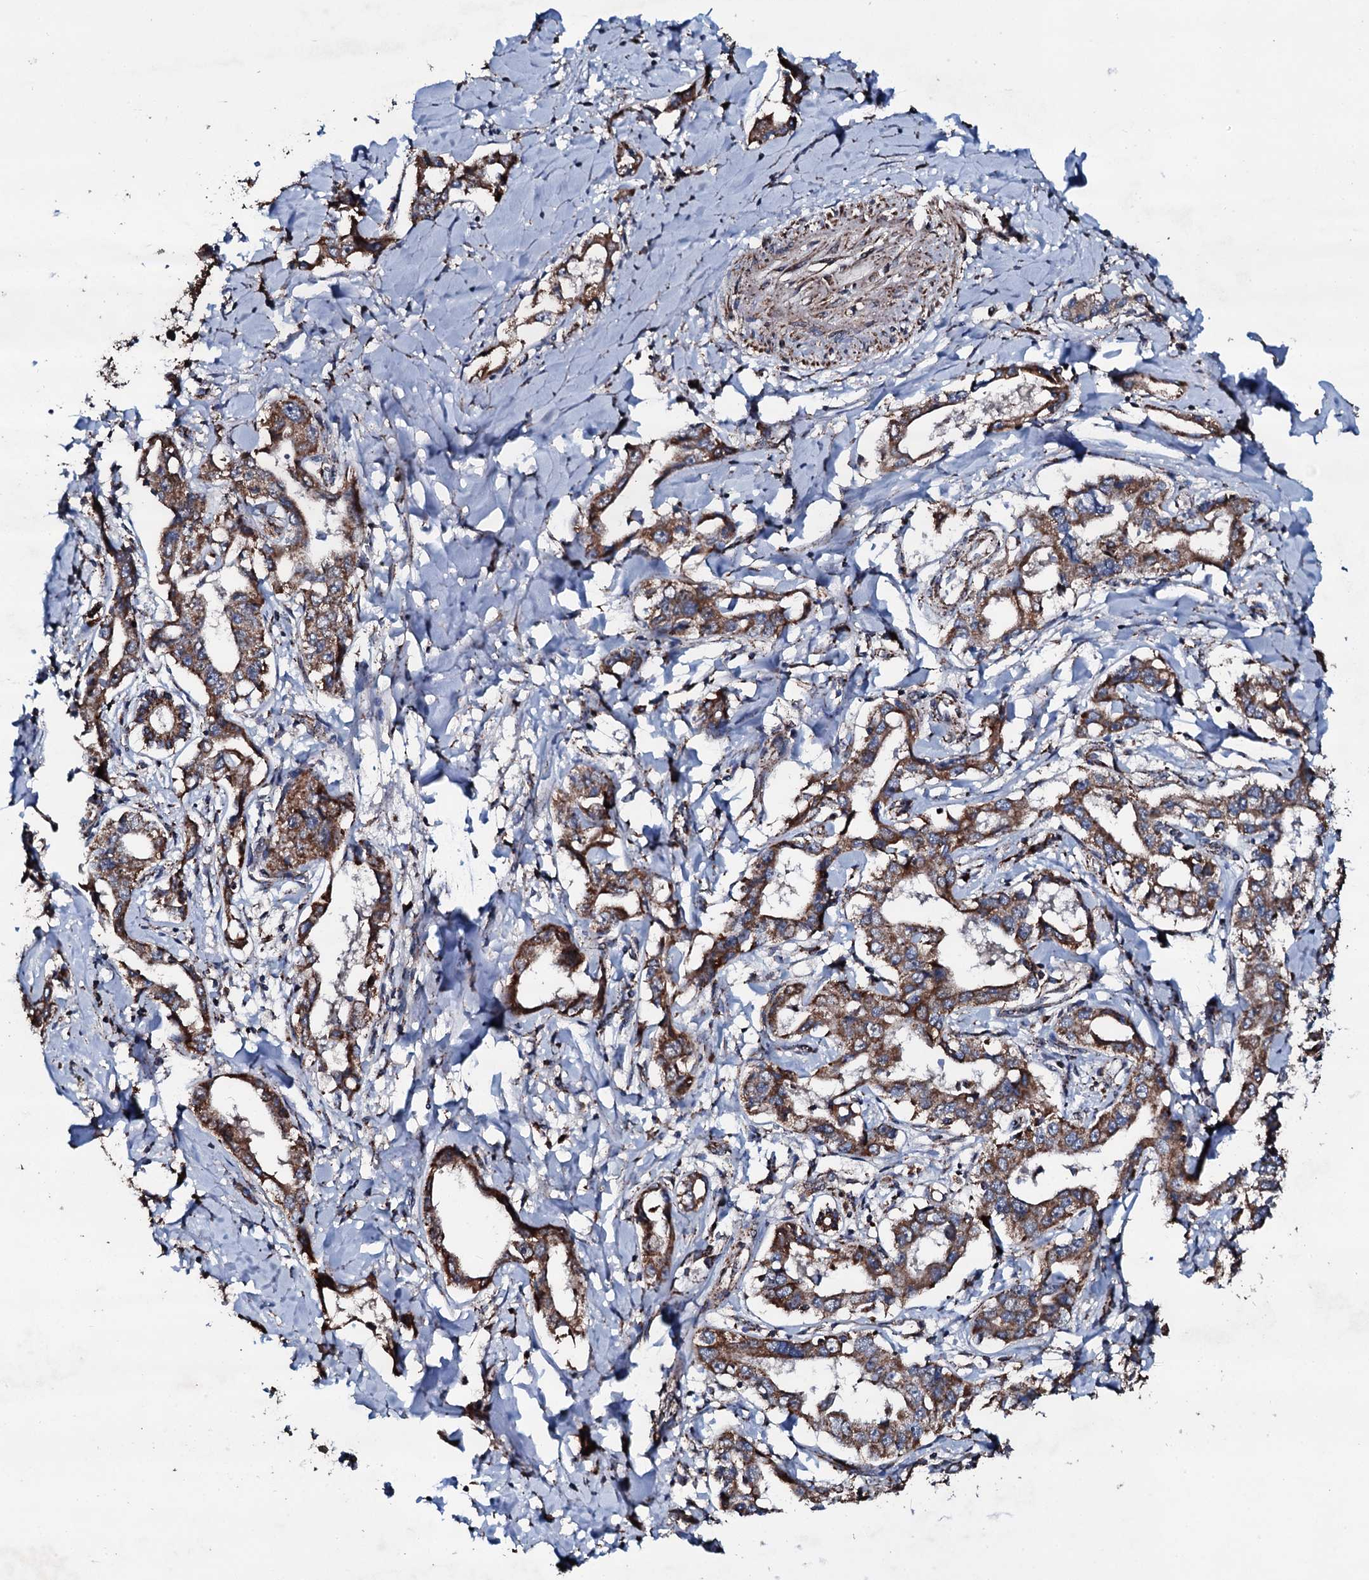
{"staining": {"intensity": "moderate", "quantity": ">75%", "location": "cytoplasmic/membranous"}, "tissue": "liver cancer", "cell_type": "Tumor cells", "image_type": "cancer", "snomed": [{"axis": "morphology", "description": "Cholangiocarcinoma"}, {"axis": "topography", "description": "Liver"}], "caption": "This histopathology image exhibits liver cancer stained with immunohistochemistry to label a protein in brown. The cytoplasmic/membranous of tumor cells show moderate positivity for the protein. Nuclei are counter-stained blue.", "gene": "DYNC2I2", "patient": {"sex": "male", "age": 59}}